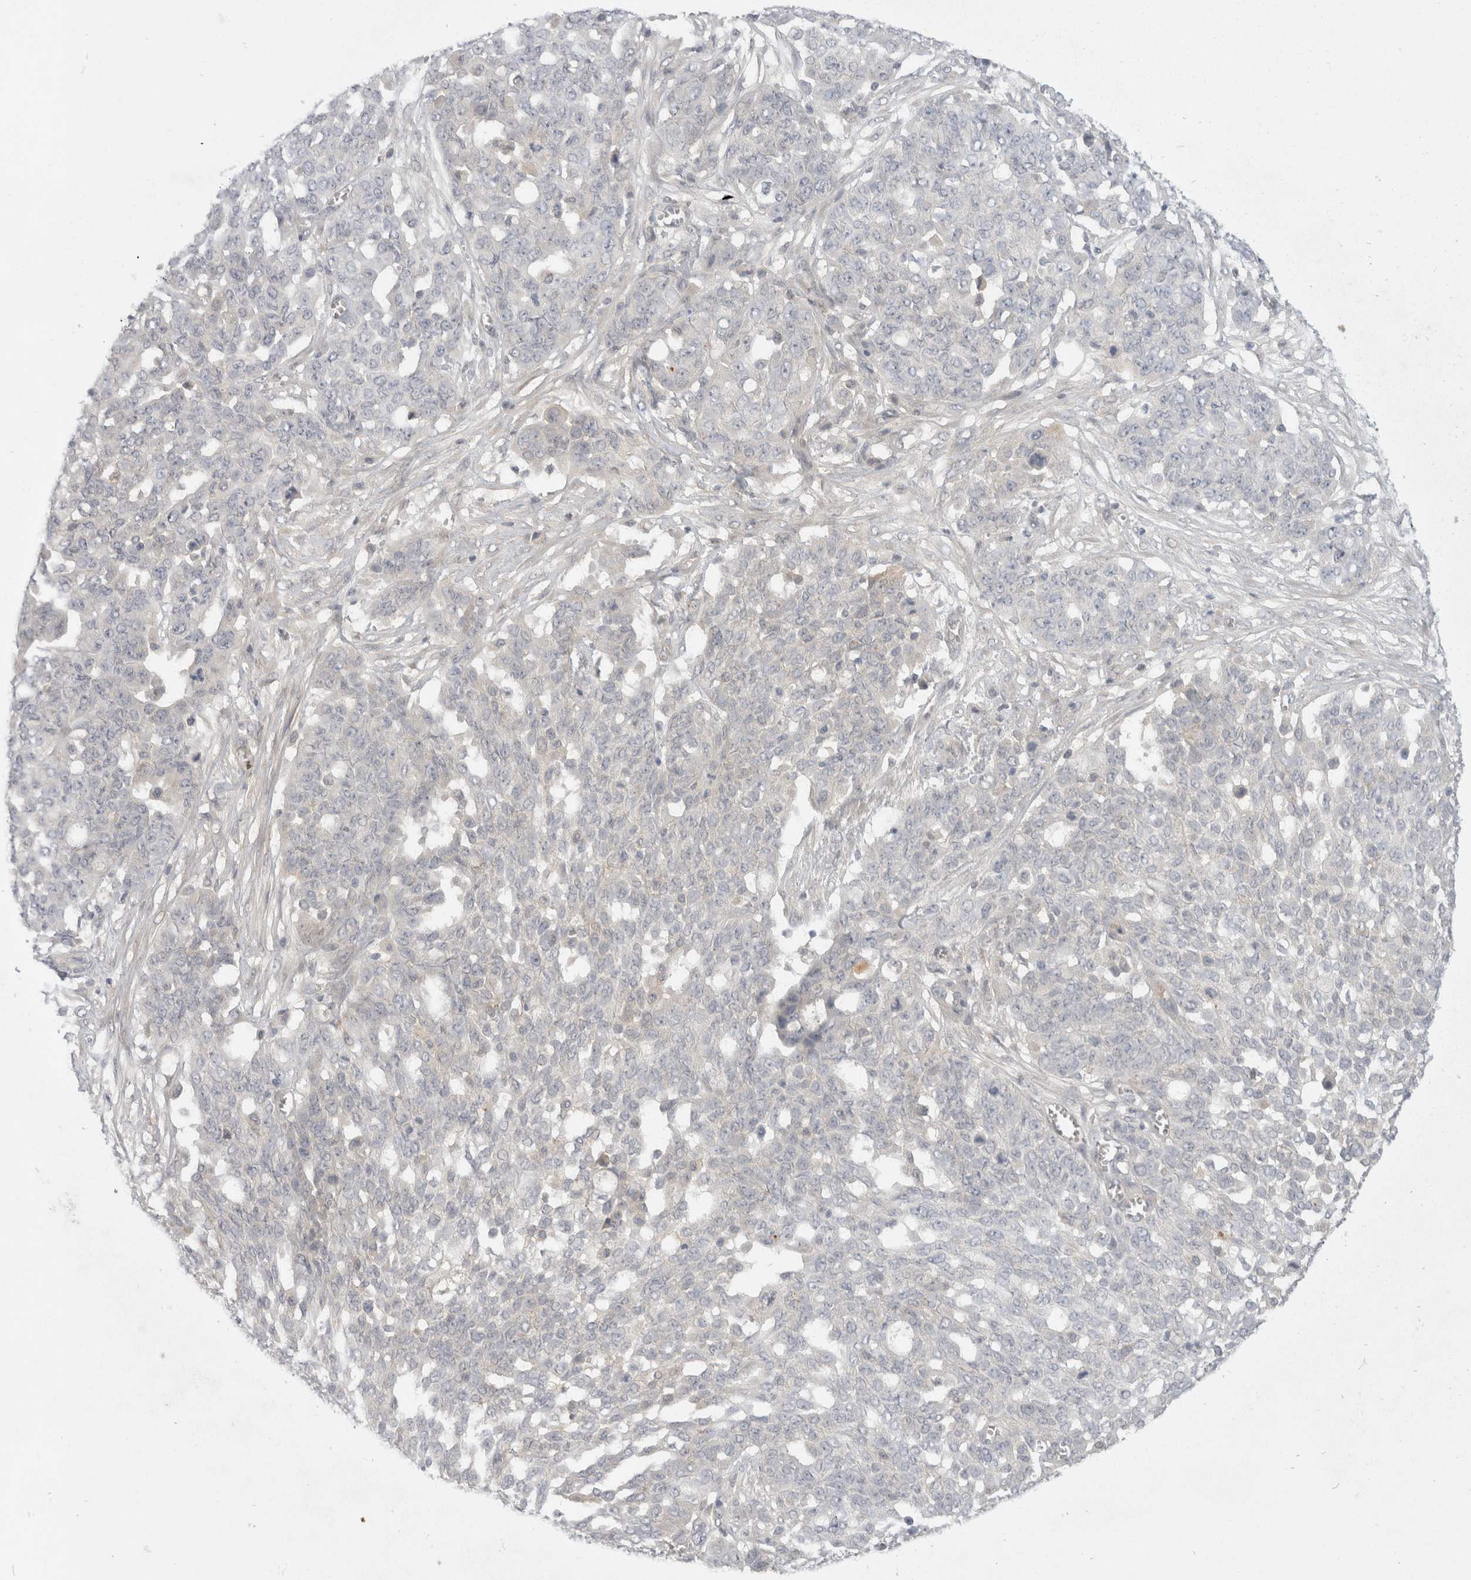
{"staining": {"intensity": "negative", "quantity": "none", "location": "none"}, "tissue": "ovarian cancer", "cell_type": "Tumor cells", "image_type": "cancer", "snomed": [{"axis": "morphology", "description": "Cystadenocarcinoma, serous, NOS"}, {"axis": "topography", "description": "Soft tissue"}, {"axis": "topography", "description": "Ovary"}], "caption": "Tumor cells show no significant staining in ovarian serous cystadenocarcinoma. (DAB immunohistochemistry visualized using brightfield microscopy, high magnification).", "gene": "TOM1L2", "patient": {"sex": "female", "age": 57}}